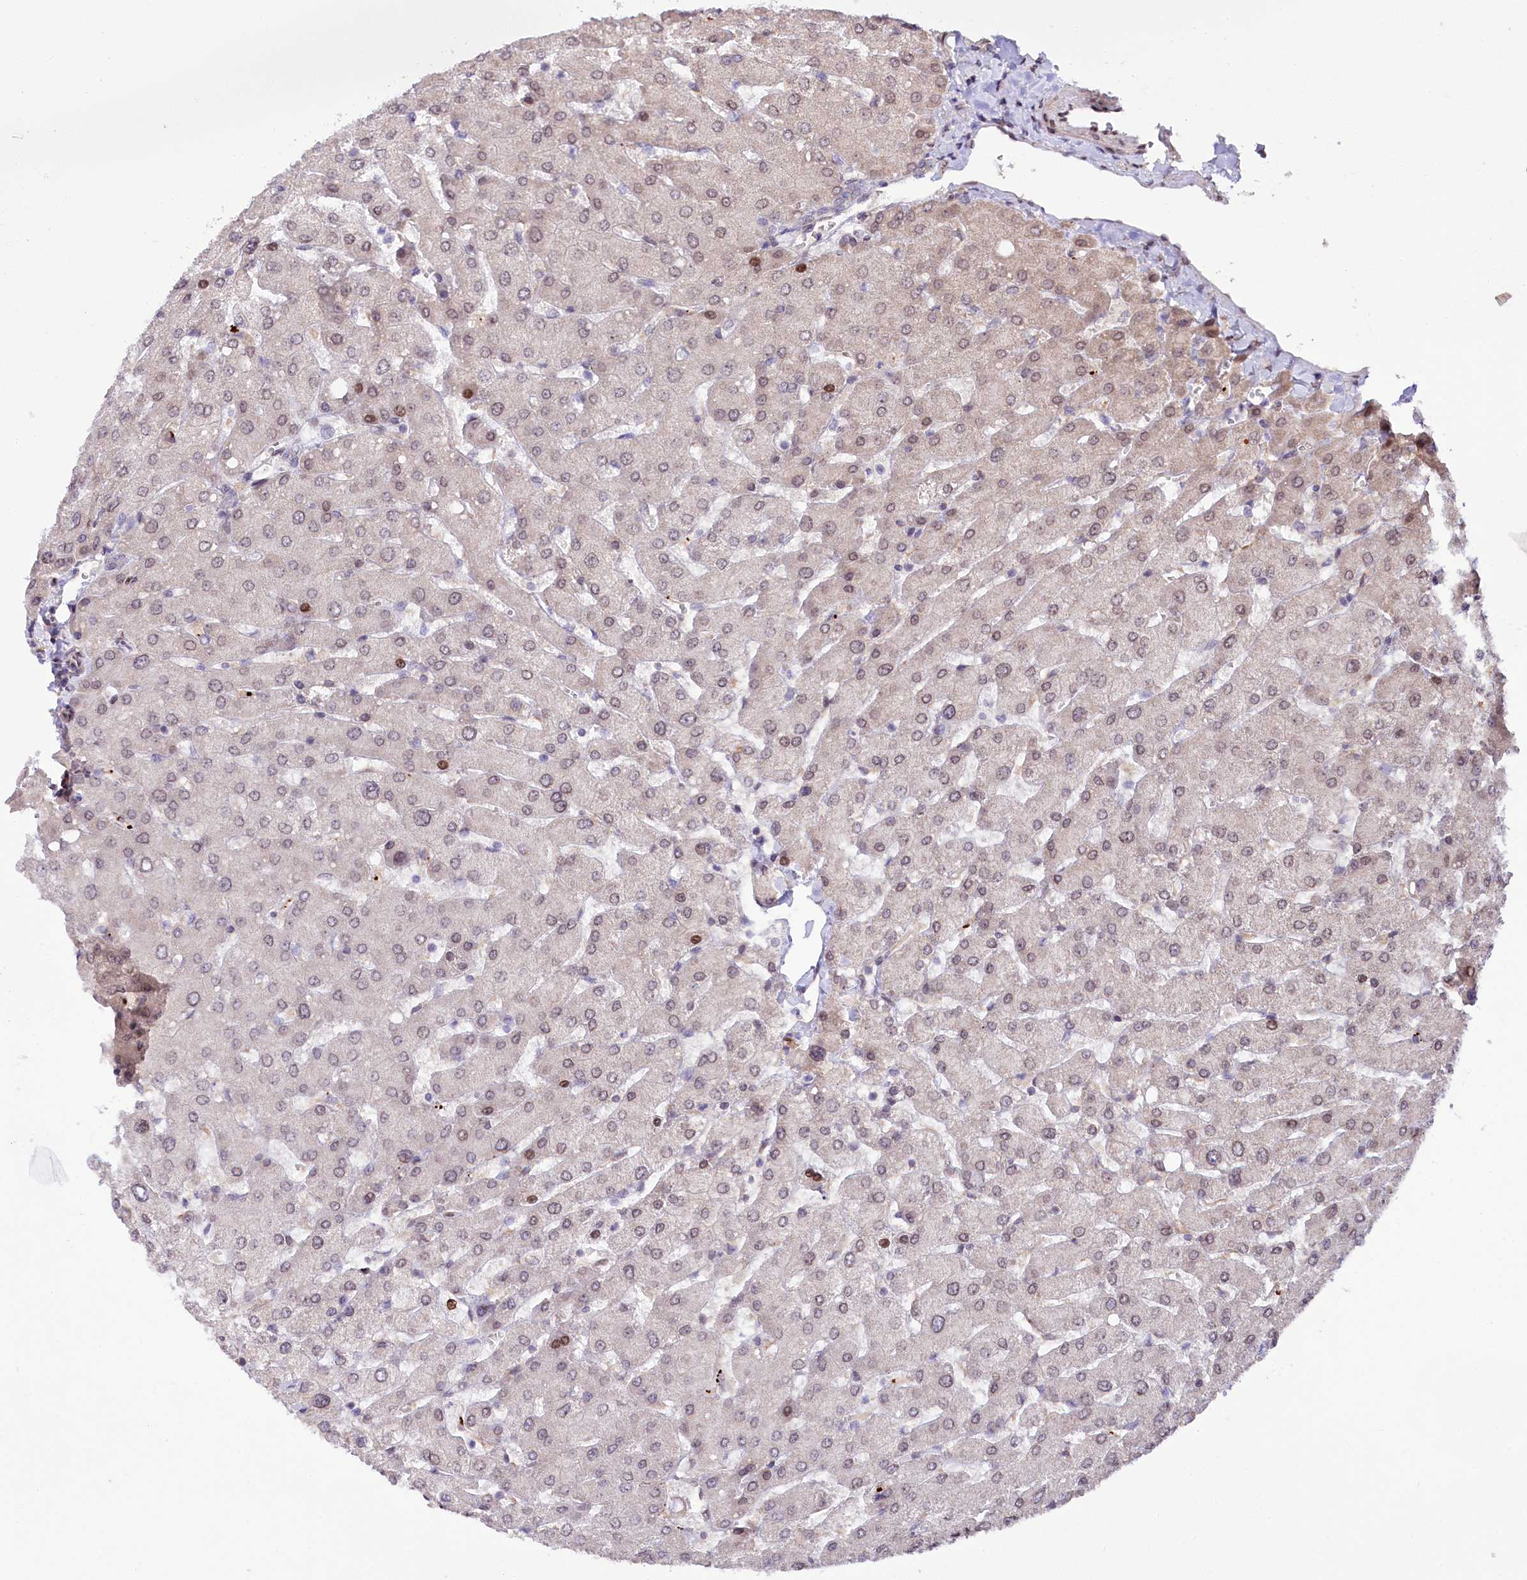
{"staining": {"intensity": "weak", "quantity": "<25%", "location": "cytoplasmic/membranous"}, "tissue": "liver", "cell_type": "Cholangiocytes", "image_type": "normal", "snomed": [{"axis": "morphology", "description": "Normal tissue, NOS"}, {"axis": "topography", "description": "Liver"}], "caption": "IHC photomicrograph of benign human liver stained for a protein (brown), which reveals no expression in cholangiocytes.", "gene": "ZNF226", "patient": {"sex": "male", "age": 55}}